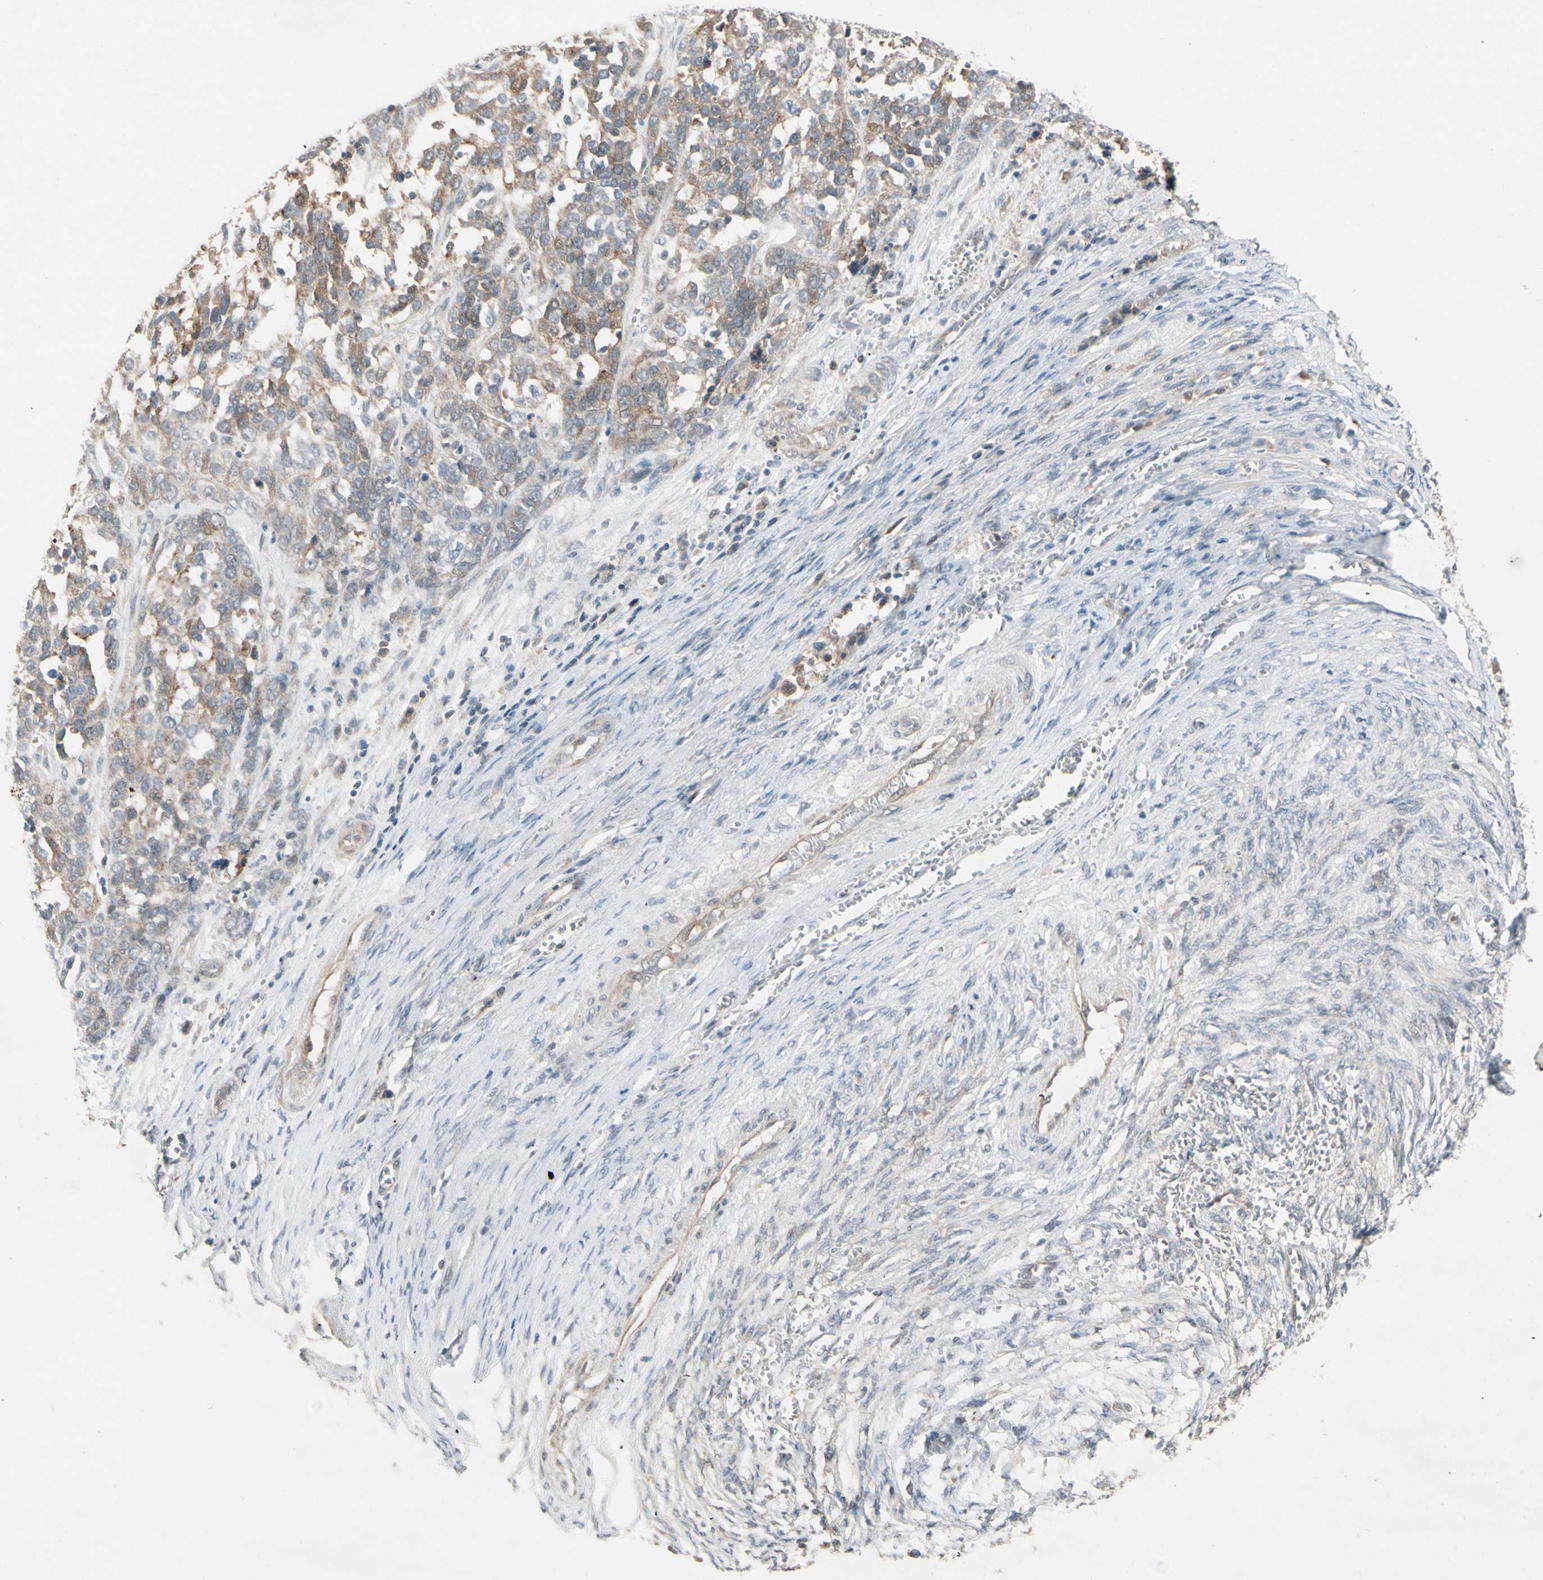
{"staining": {"intensity": "weak", "quantity": ">75%", "location": "cytoplasmic/membranous"}, "tissue": "ovarian cancer", "cell_type": "Tumor cells", "image_type": "cancer", "snomed": [{"axis": "morphology", "description": "Cystadenocarcinoma, serous, NOS"}, {"axis": "topography", "description": "Ovary"}], "caption": "Immunohistochemical staining of ovarian cancer demonstrates weak cytoplasmic/membranous protein staining in approximately >75% of tumor cells.", "gene": "ICAM5", "patient": {"sex": "female", "age": 44}}